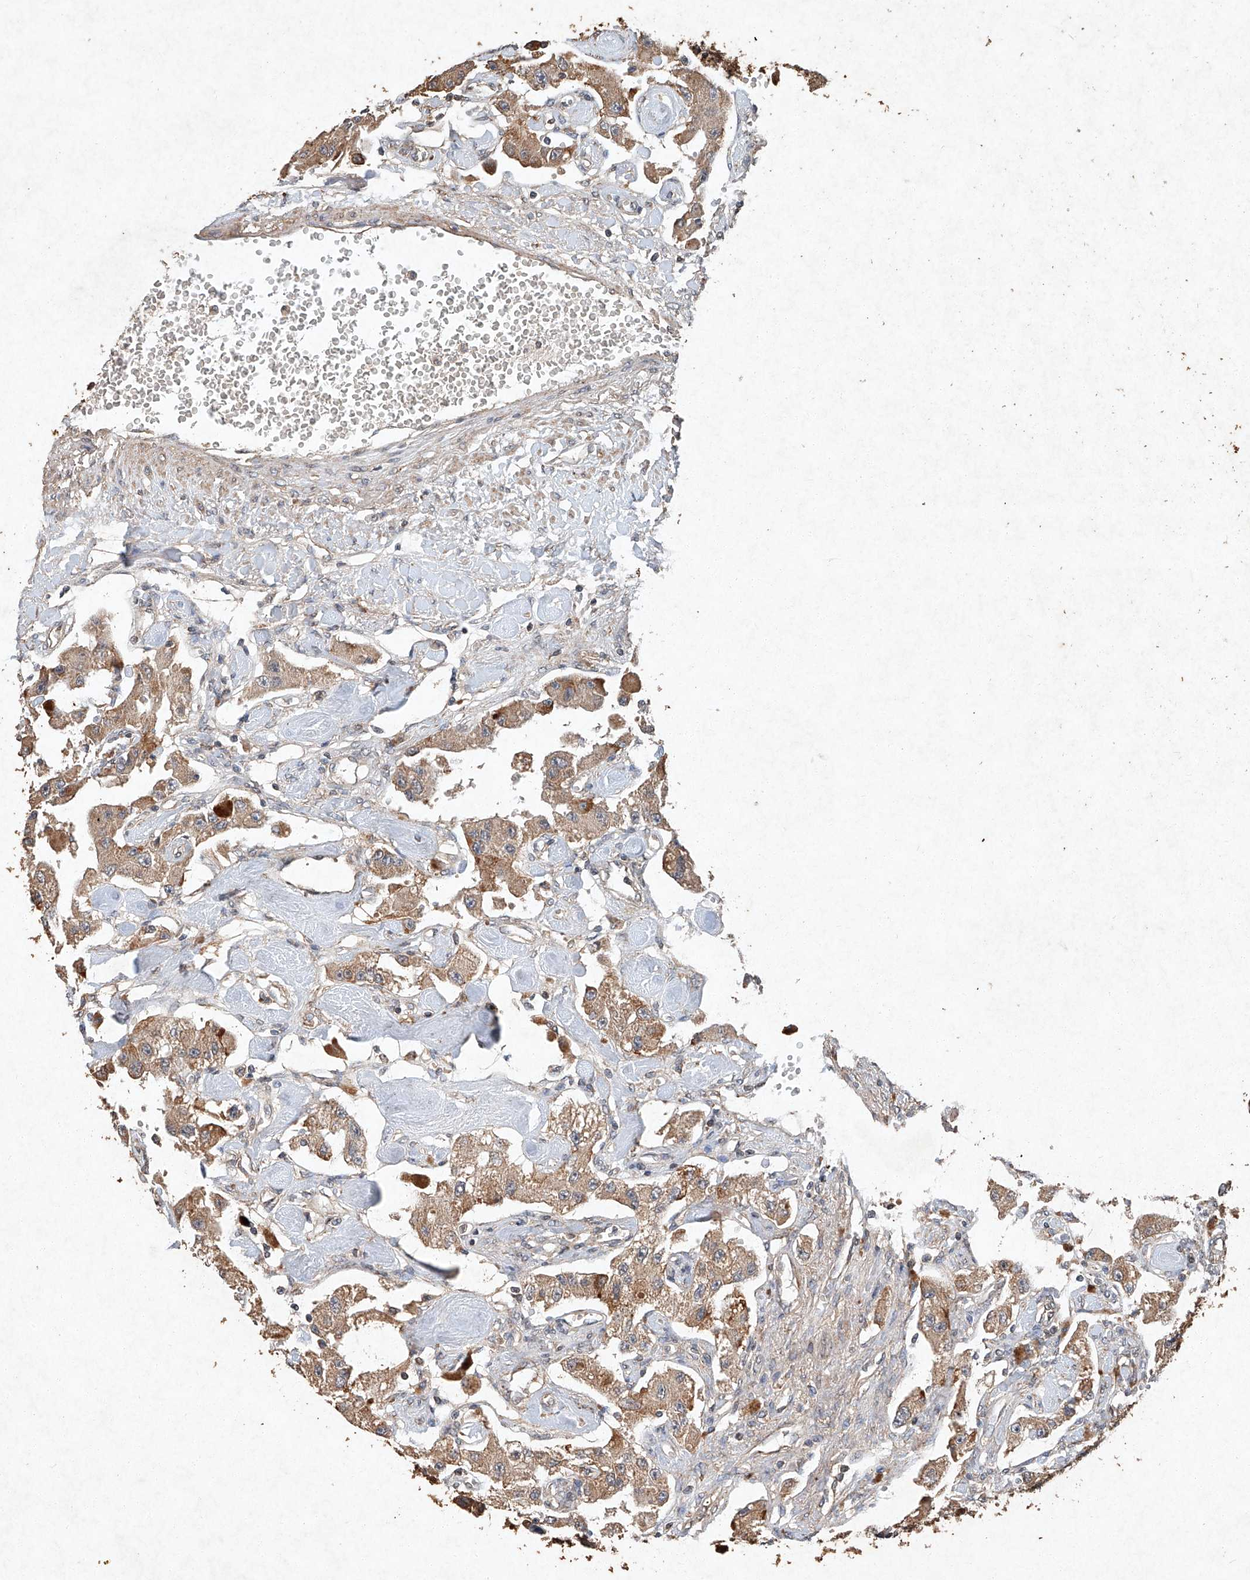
{"staining": {"intensity": "weak", "quantity": ">75%", "location": "cytoplasmic/membranous"}, "tissue": "carcinoid", "cell_type": "Tumor cells", "image_type": "cancer", "snomed": [{"axis": "morphology", "description": "Carcinoid, malignant, NOS"}, {"axis": "topography", "description": "Pancreas"}], "caption": "Immunohistochemical staining of human carcinoid shows low levels of weak cytoplasmic/membranous expression in about >75% of tumor cells. The staining was performed using DAB (3,3'-diaminobenzidine), with brown indicating positive protein expression. Nuclei are stained blue with hematoxylin.", "gene": "STK3", "patient": {"sex": "male", "age": 41}}